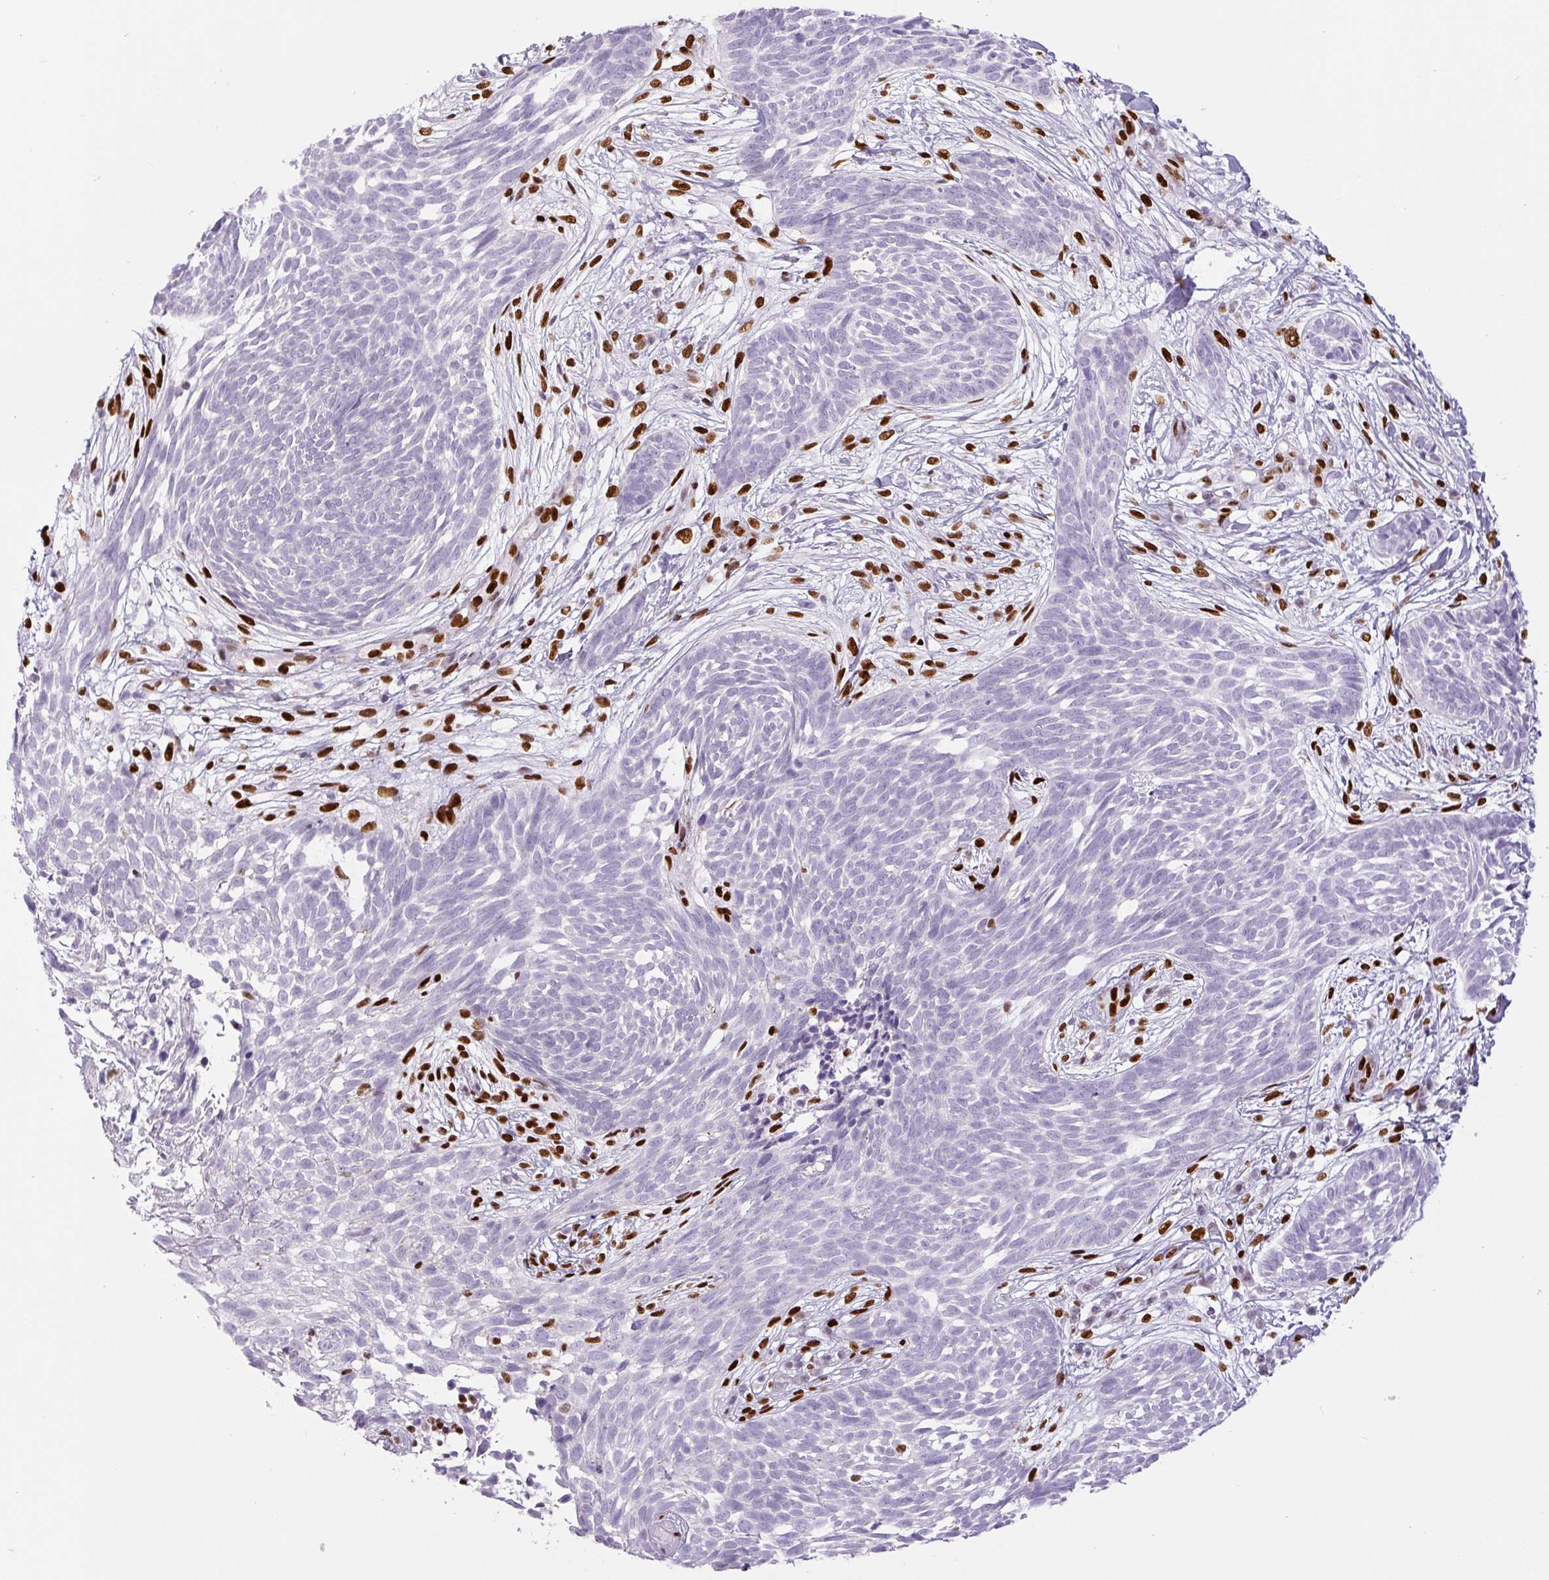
{"staining": {"intensity": "negative", "quantity": "none", "location": "none"}, "tissue": "skin cancer", "cell_type": "Tumor cells", "image_type": "cancer", "snomed": [{"axis": "morphology", "description": "Basal cell carcinoma"}, {"axis": "topography", "description": "Skin"}, {"axis": "topography", "description": "Skin, foot"}], "caption": "A micrograph of basal cell carcinoma (skin) stained for a protein reveals no brown staining in tumor cells.", "gene": "ZEB1", "patient": {"sex": "female", "age": 86}}